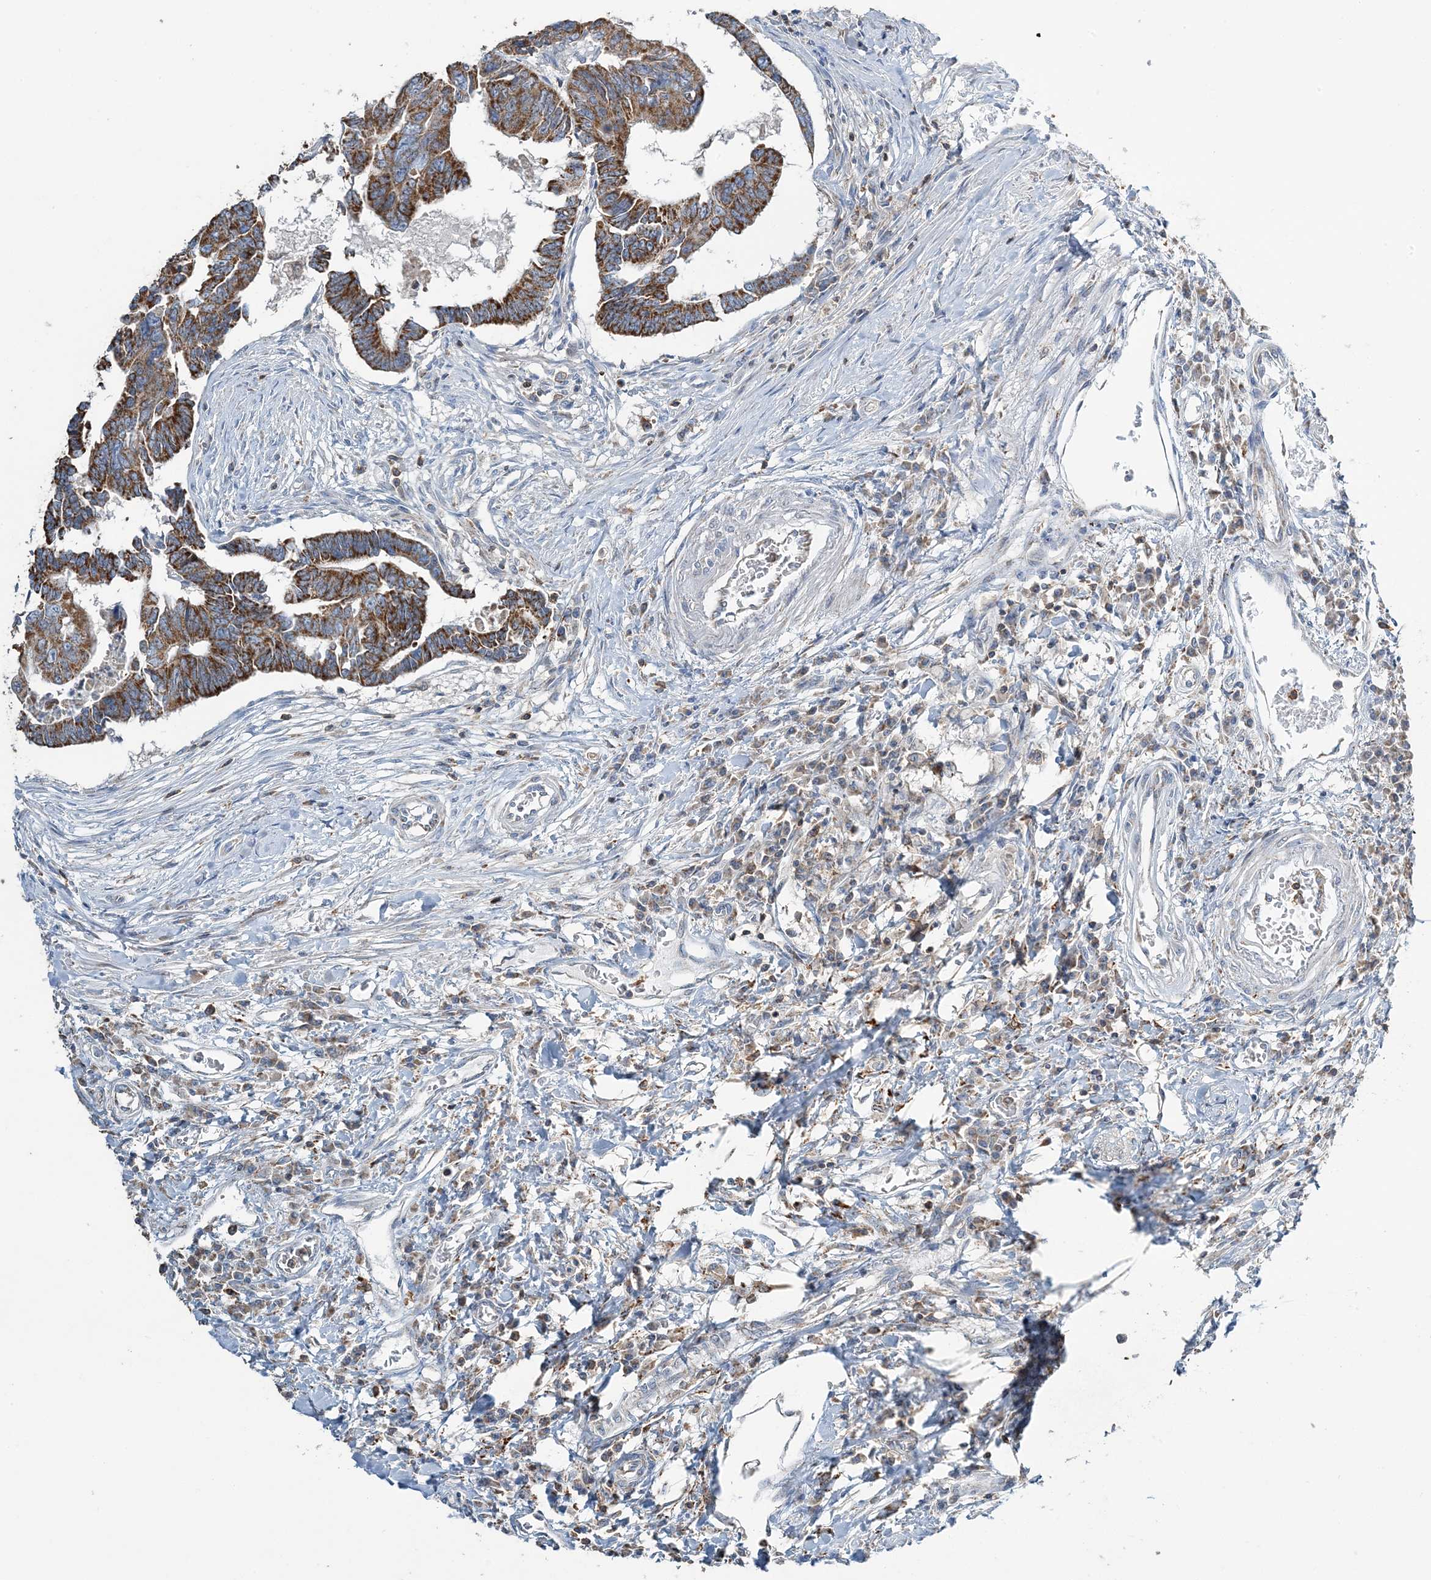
{"staining": {"intensity": "moderate", "quantity": ">75%", "location": "cytoplasmic/membranous"}, "tissue": "colorectal cancer", "cell_type": "Tumor cells", "image_type": "cancer", "snomed": [{"axis": "morphology", "description": "Adenocarcinoma, NOS"}, {"axis": "topography", "description": "Rectum"}], "caption": "The immunohistochemical stain highlights moderate cytoplasmic/membranous positivity in tumor cells of colorectal cancer tissue.", "gene": "TMLHE", "patient": {"sex": "female", "age": 65}}